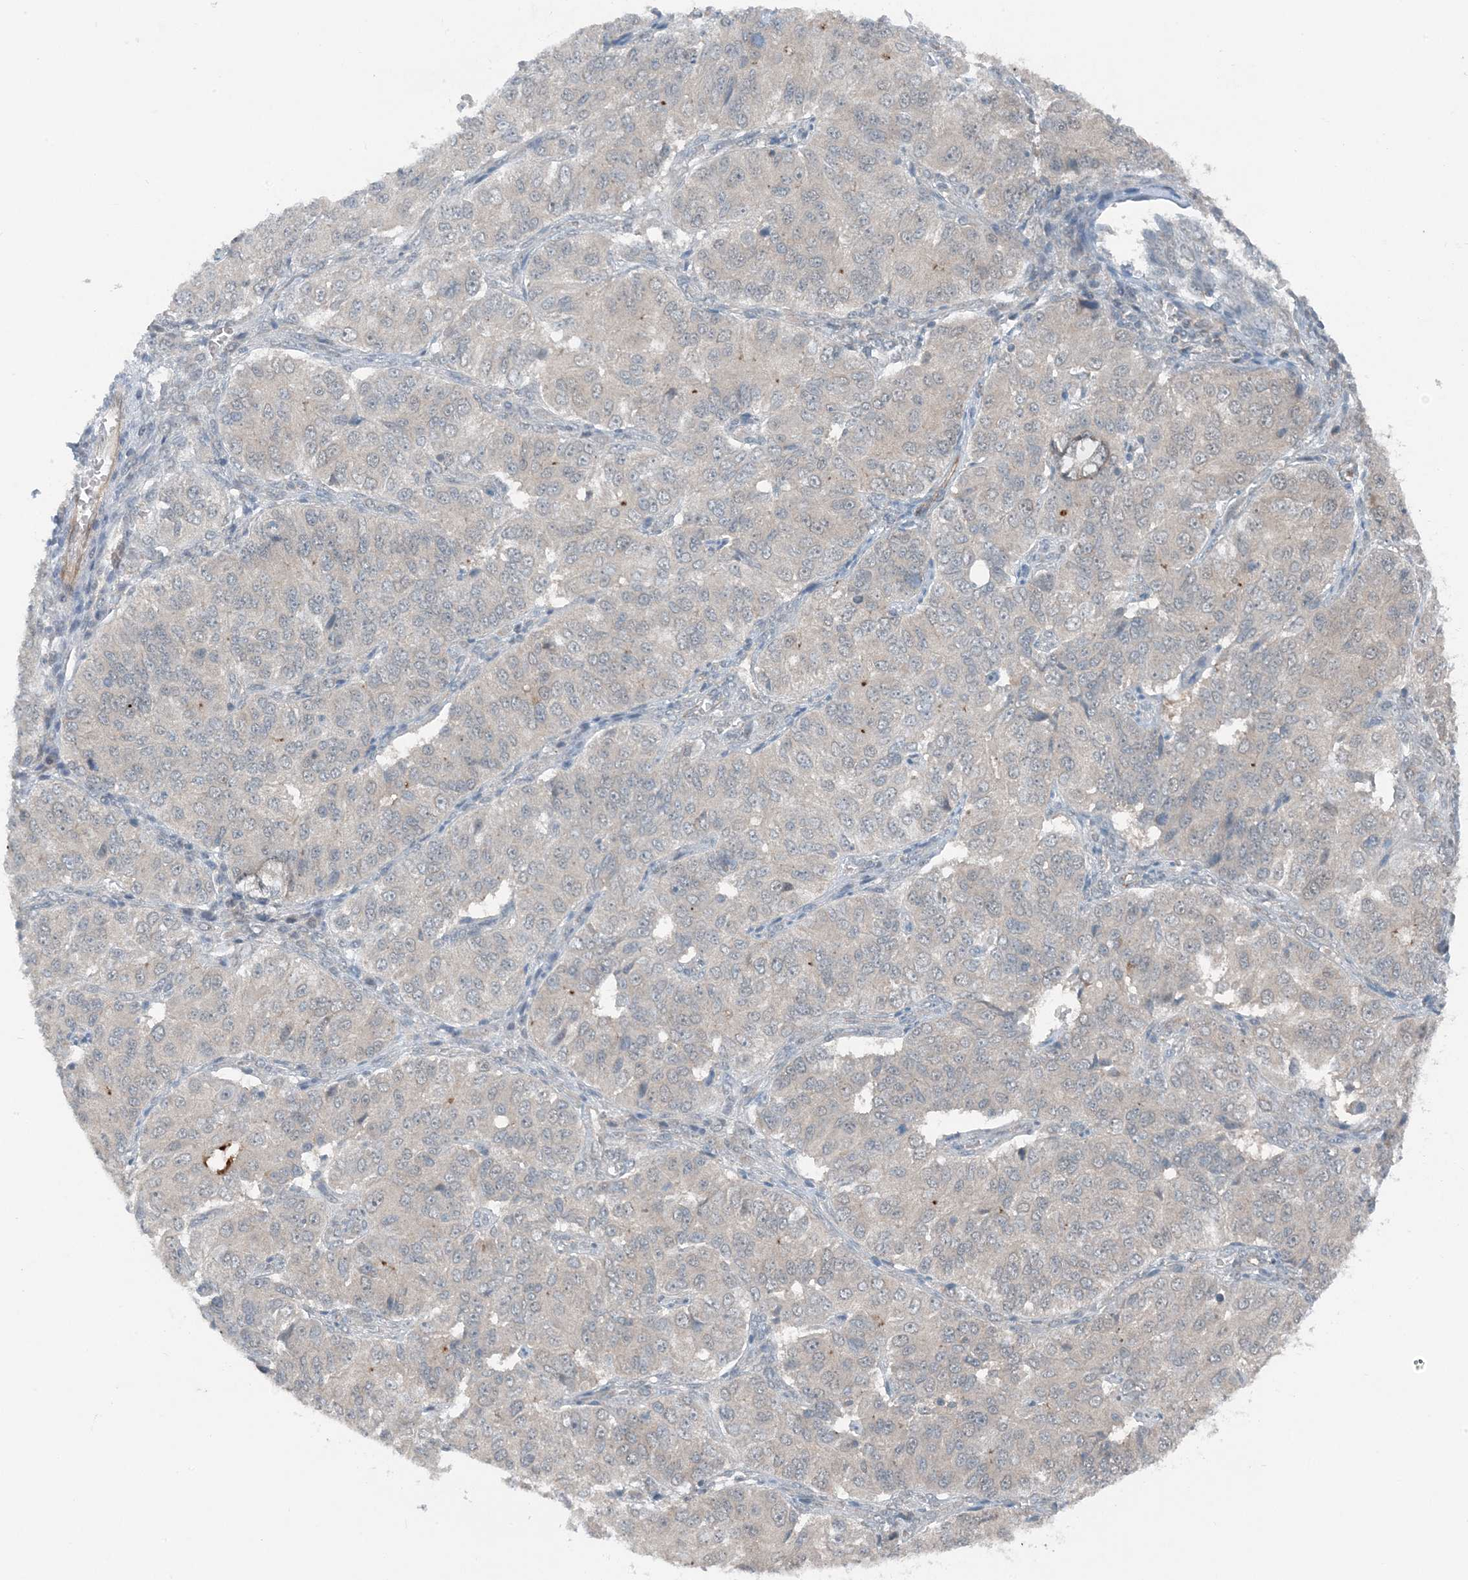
{"staining": {"intensity": "negative", "quantity": "none", "location": "none"}, "tissue": "ovarian cancer", "cell_type": "Tumor cells", "image_type": "cancer", "snomed": [{"axis": "morphology", "description": "Carcinoma, endometroid"}, {"axis": "topography", "description": "Ovary"}], "caption": "Tumor cells show no significant positivity in endometroid carcinoma (ovarian). (Brightfield microscopy of DAB (3,3'-diaminobenzidine) IHC at high magnification).", "gene": "MITD1", "patient": {"sex": "female", "age": 51}}